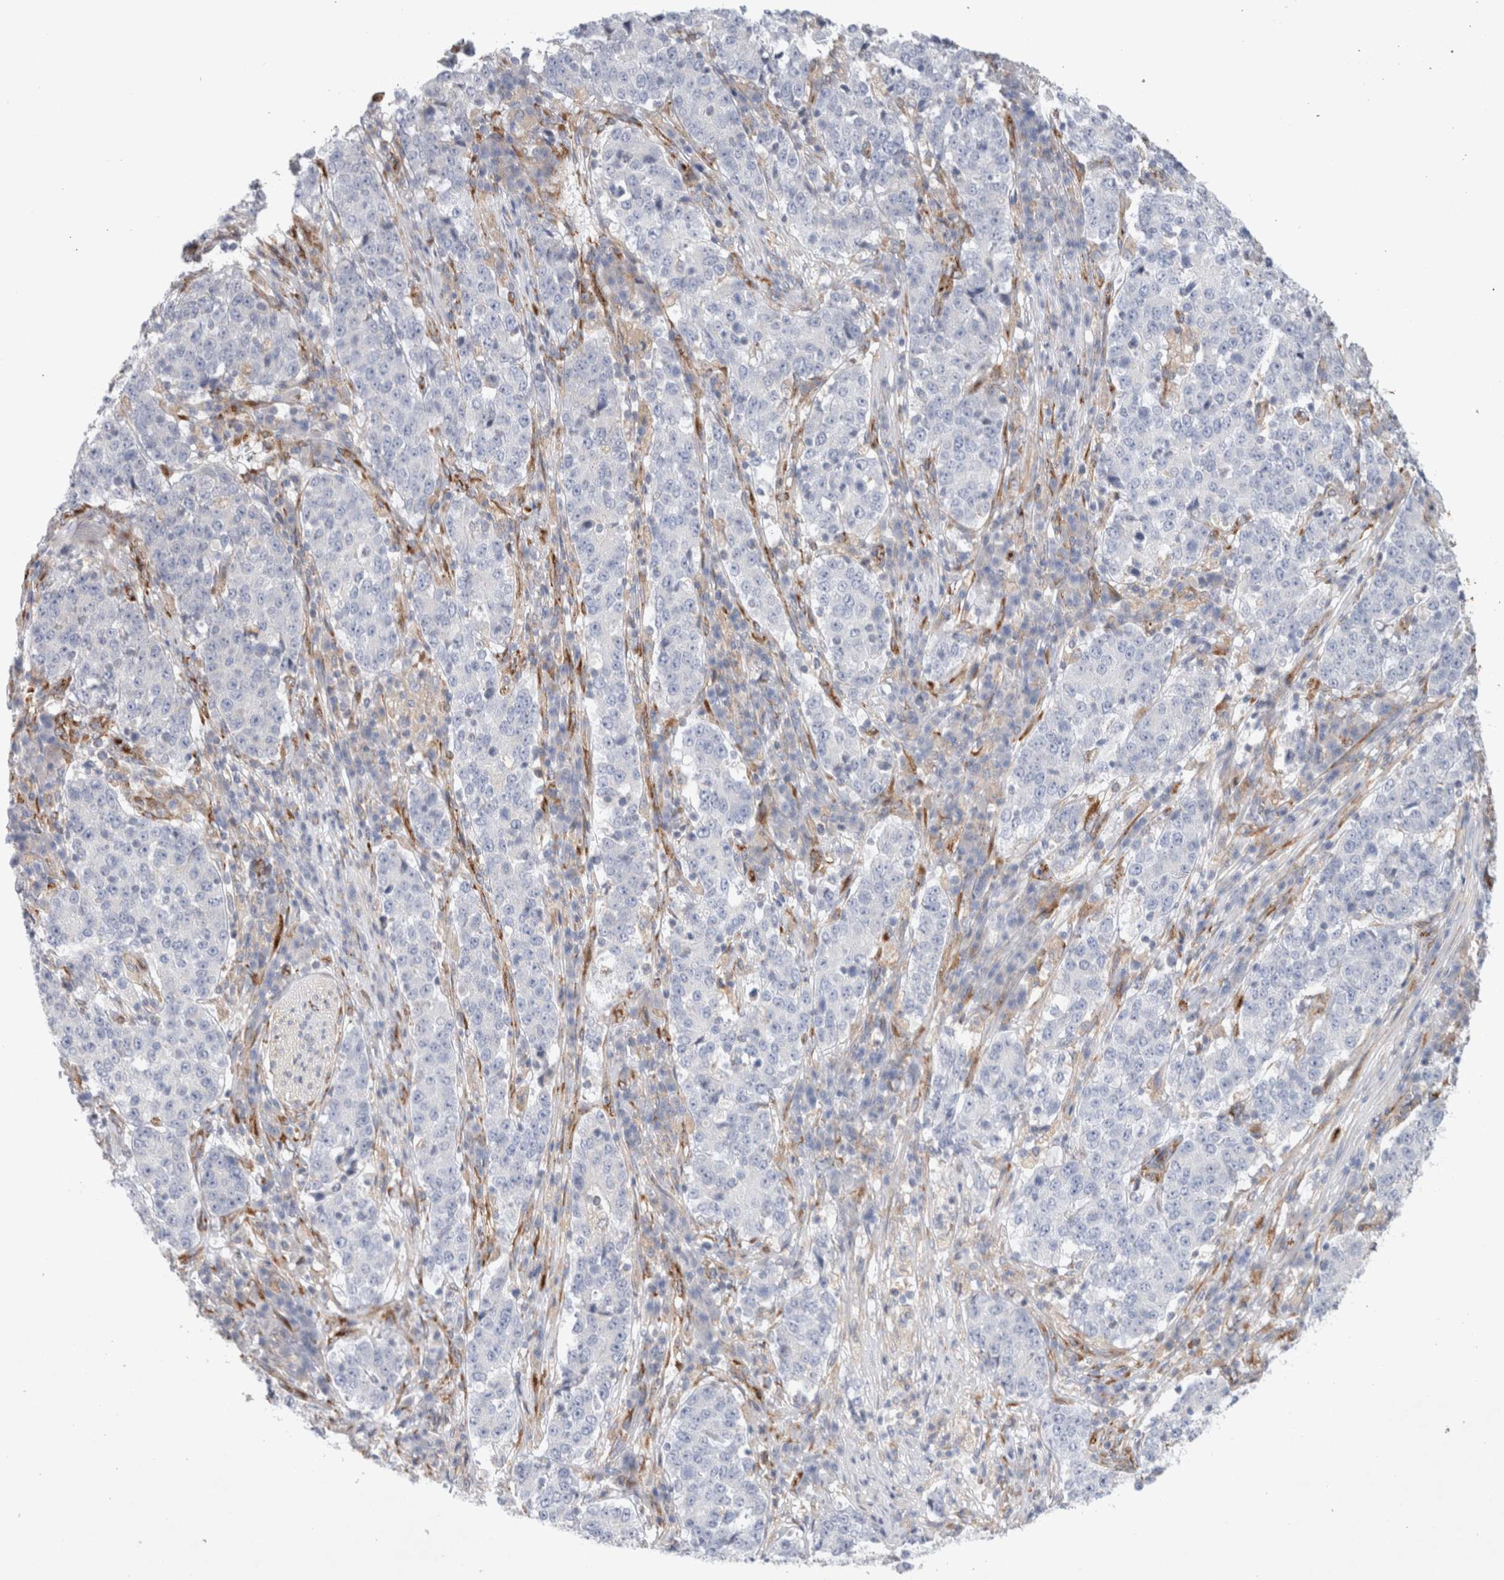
{"staining": {"intensity": "negative", "quantity": "none", "location": "none"}, "tissue": "stomach cancer", "cell_type": "Tumor cells", "image_type": "cancer", "snomed": [{"axis": "morphology", "description": "Adenocarcinoma, NOS"}, {"axis": "topography", "description": "Stomach"}], "caption": "Tumor cells are negative for brown protein staining in stomach adenocarcinoma.", "gene": "CNPY4", "patient": {"sex": "male", "age": 59}}